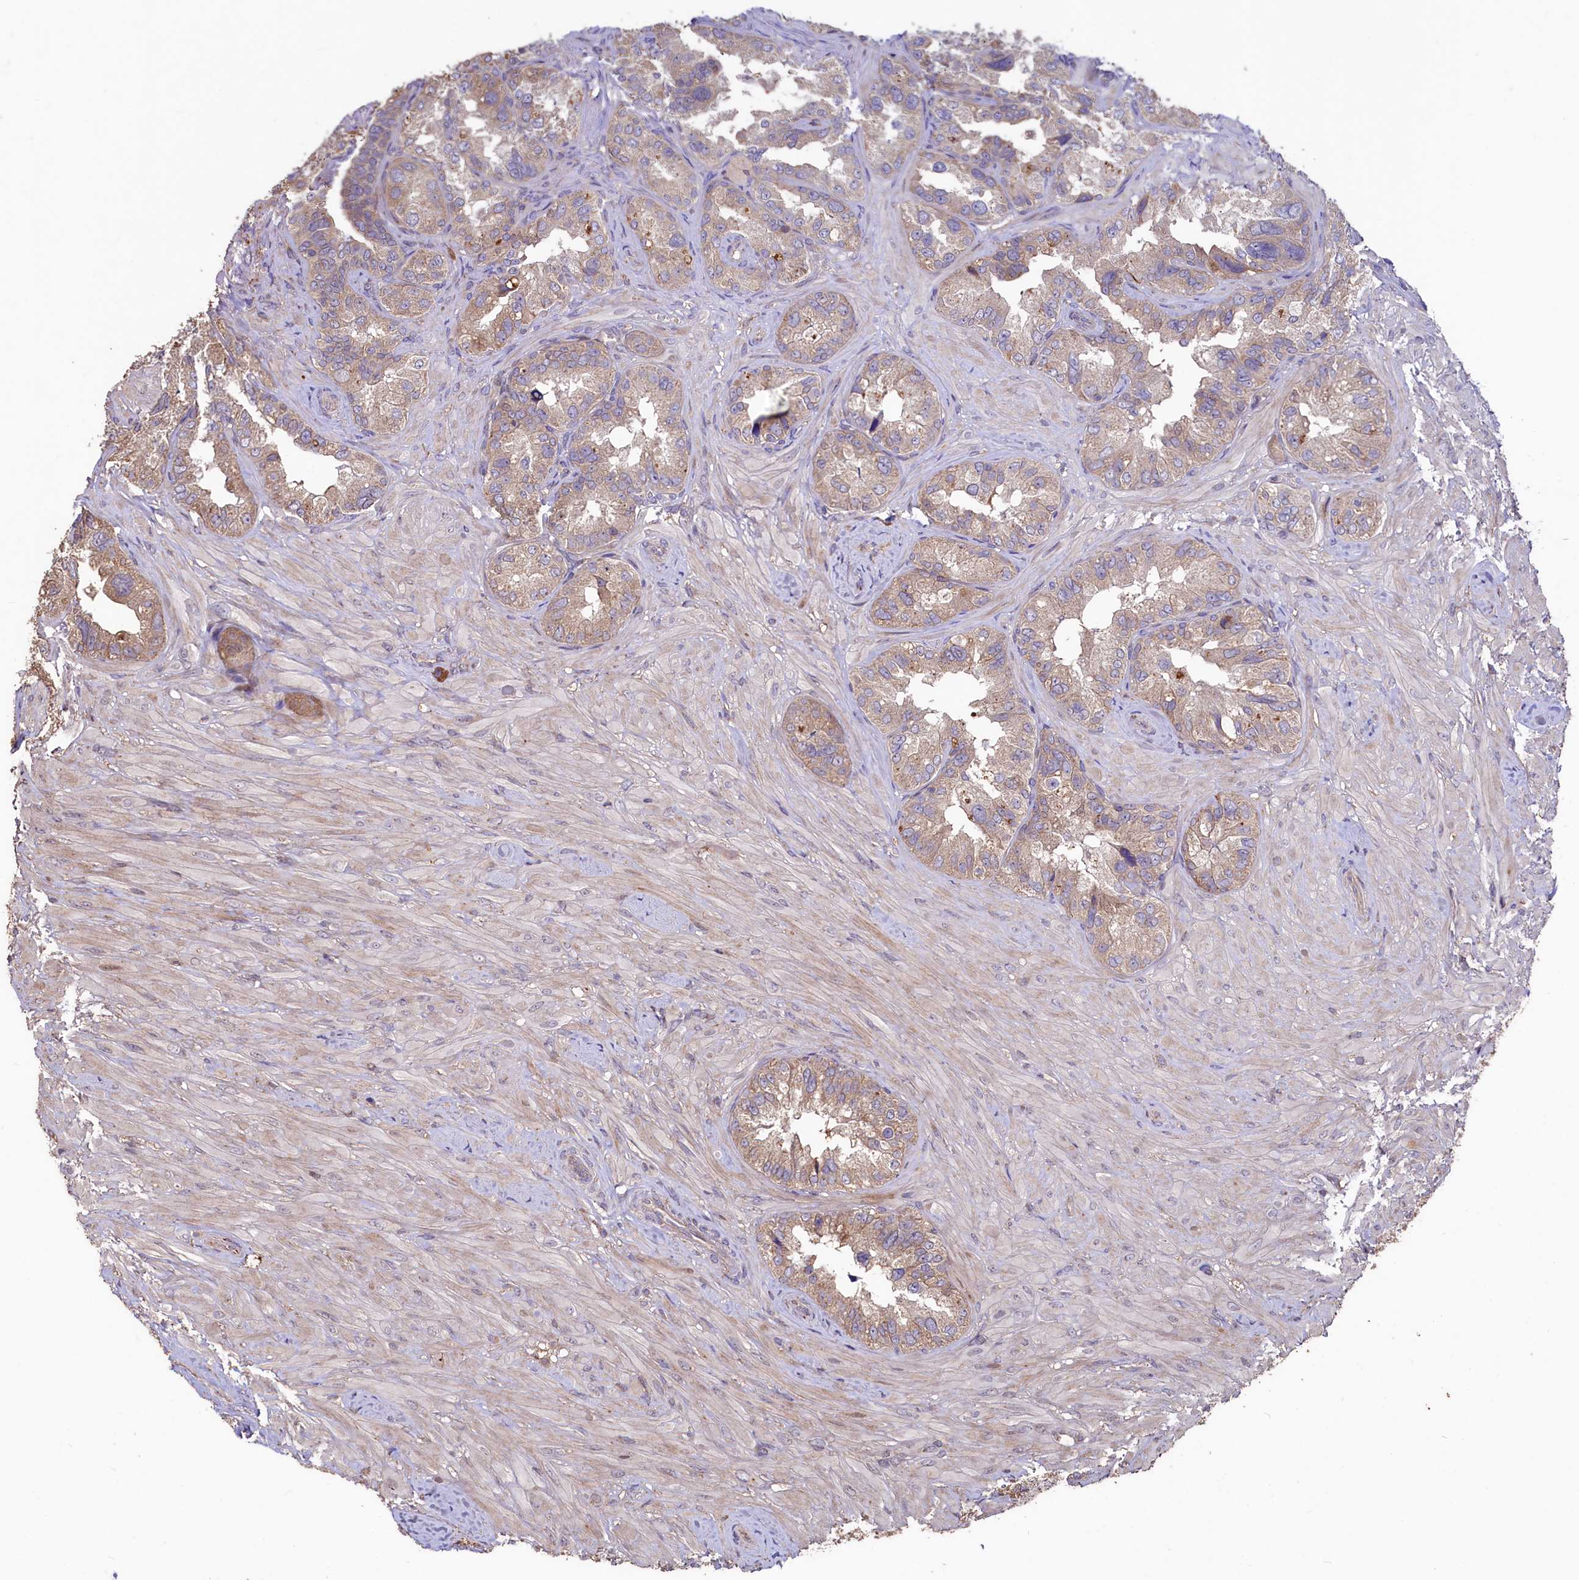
{"staining": {"intensity": "moderate", "quantity": "25%-75%", "location": "cytoplasmic/membranous"}, "tissue": "seminal vesicle", "cell_type": "Glandular cells", "image_type": "normal", "snomed": [{"axis": "morphology", "description": "Normal tissue, NOS"}, {"axis": "topography", "description": "Seminal veicle"}, {"axis": "topography", "description": "Peripheral nerve tissue"}], "caption": "High-power microscopy captured an immunohistochemistry image of benign seminal vesicle, revealing moderate cytoplasmic/membranous expression in approximately 25%-75% of glandular cells.", "gene": "TMEM98", "patient": {"sex": "male", "age": 67}}